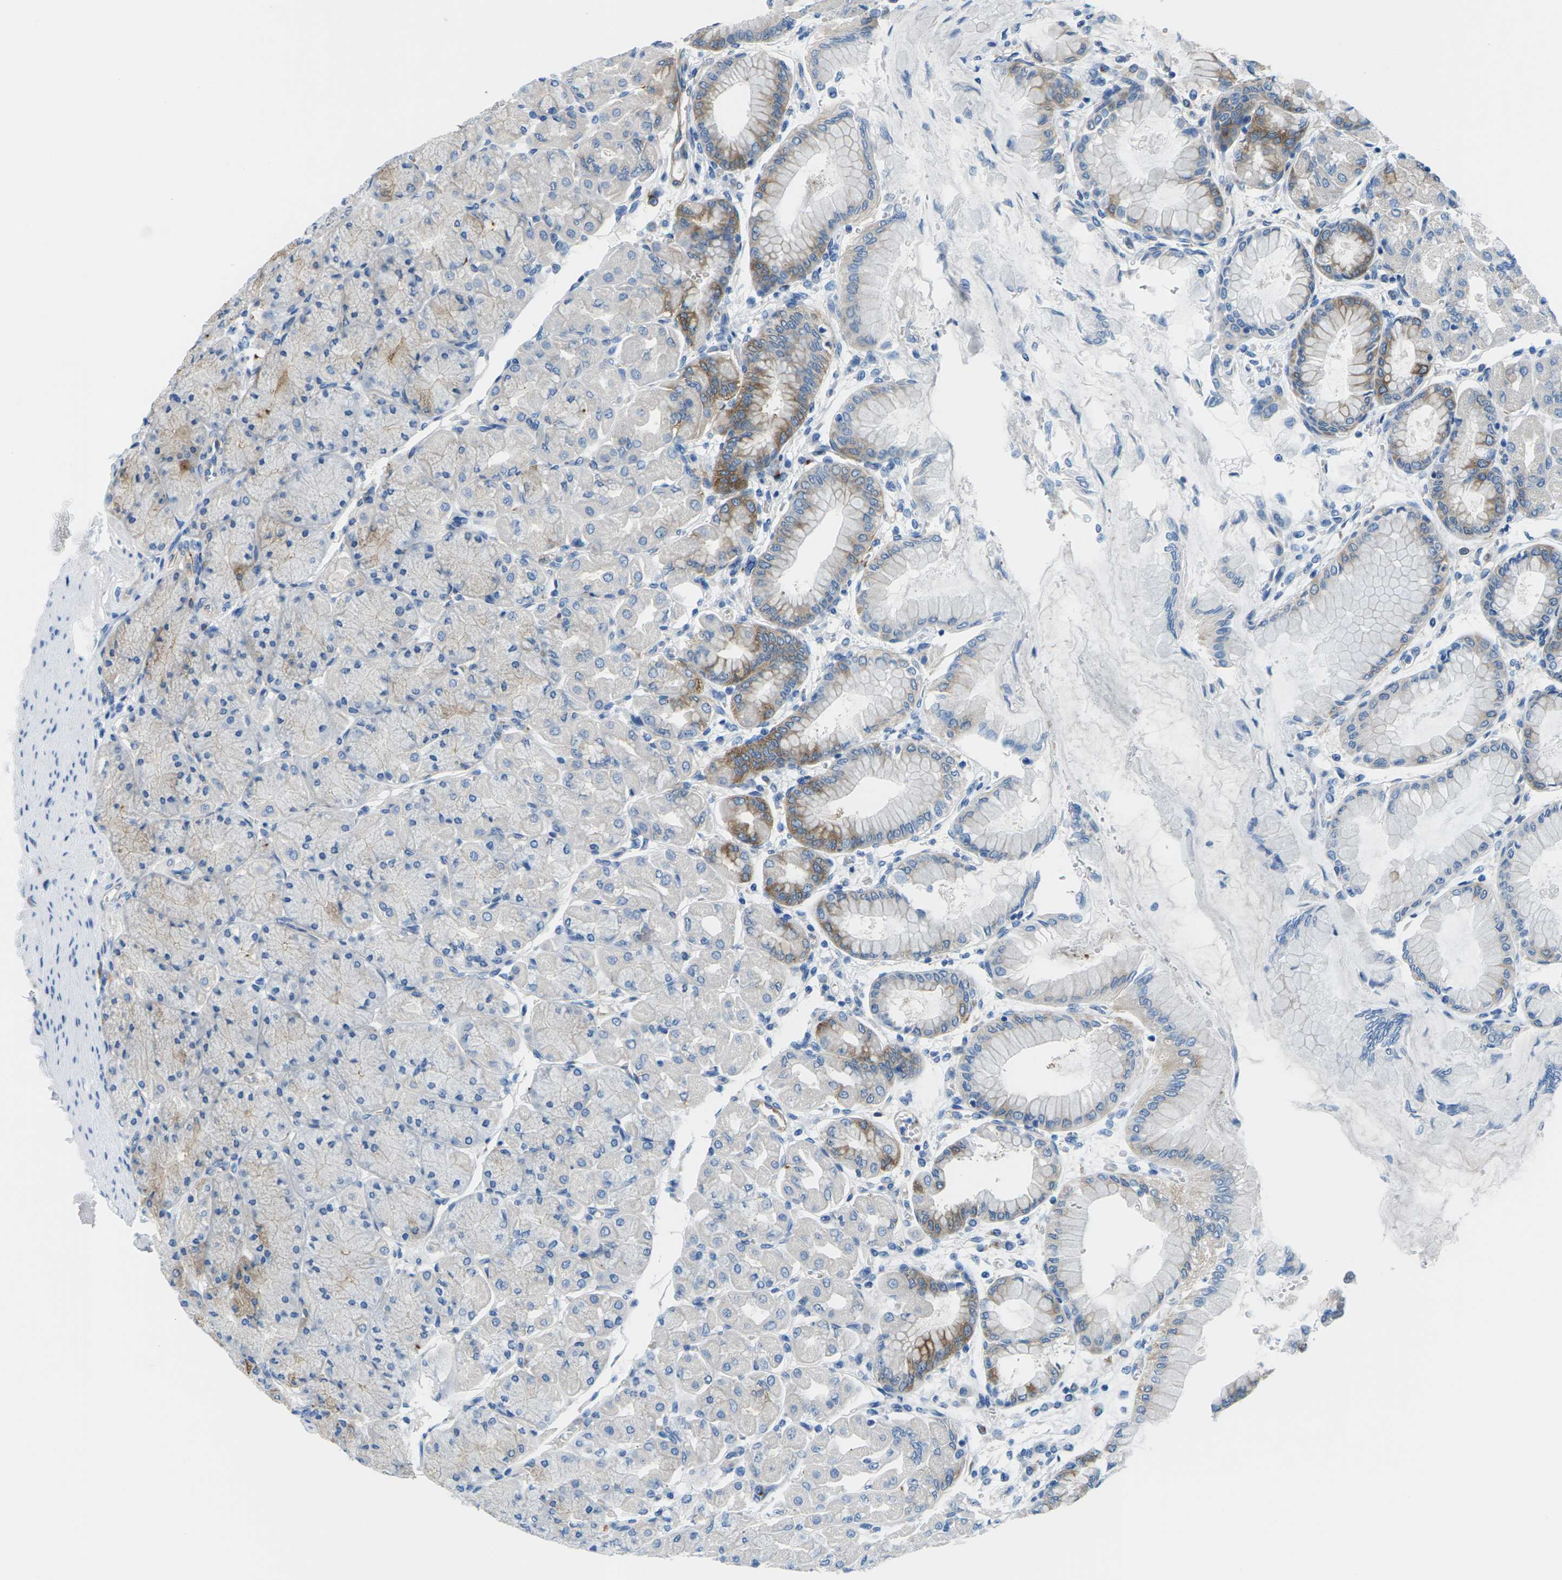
{"staining": {"intensity": "strong", "quantity": "25%-75%", "location": "cytoplasmic/membranous"}, "tissue": "stomach", "cell_type": "Glandular cells", "image_type": "normal", "snomed": [{"axis": "morphology", "description": "Normal tissue, NOS"}, {"axis": "topography", "description": "Stomach, upper"}], "caption": "A brown stain highlights strong cytoplasmic/membranous staining of a protein in glandular cells of benign human stomach. (IHC, brightfield microscopy, high magnification).", "gene": "SYNGR2", "patient": {"sex": "female", "age": 56}}